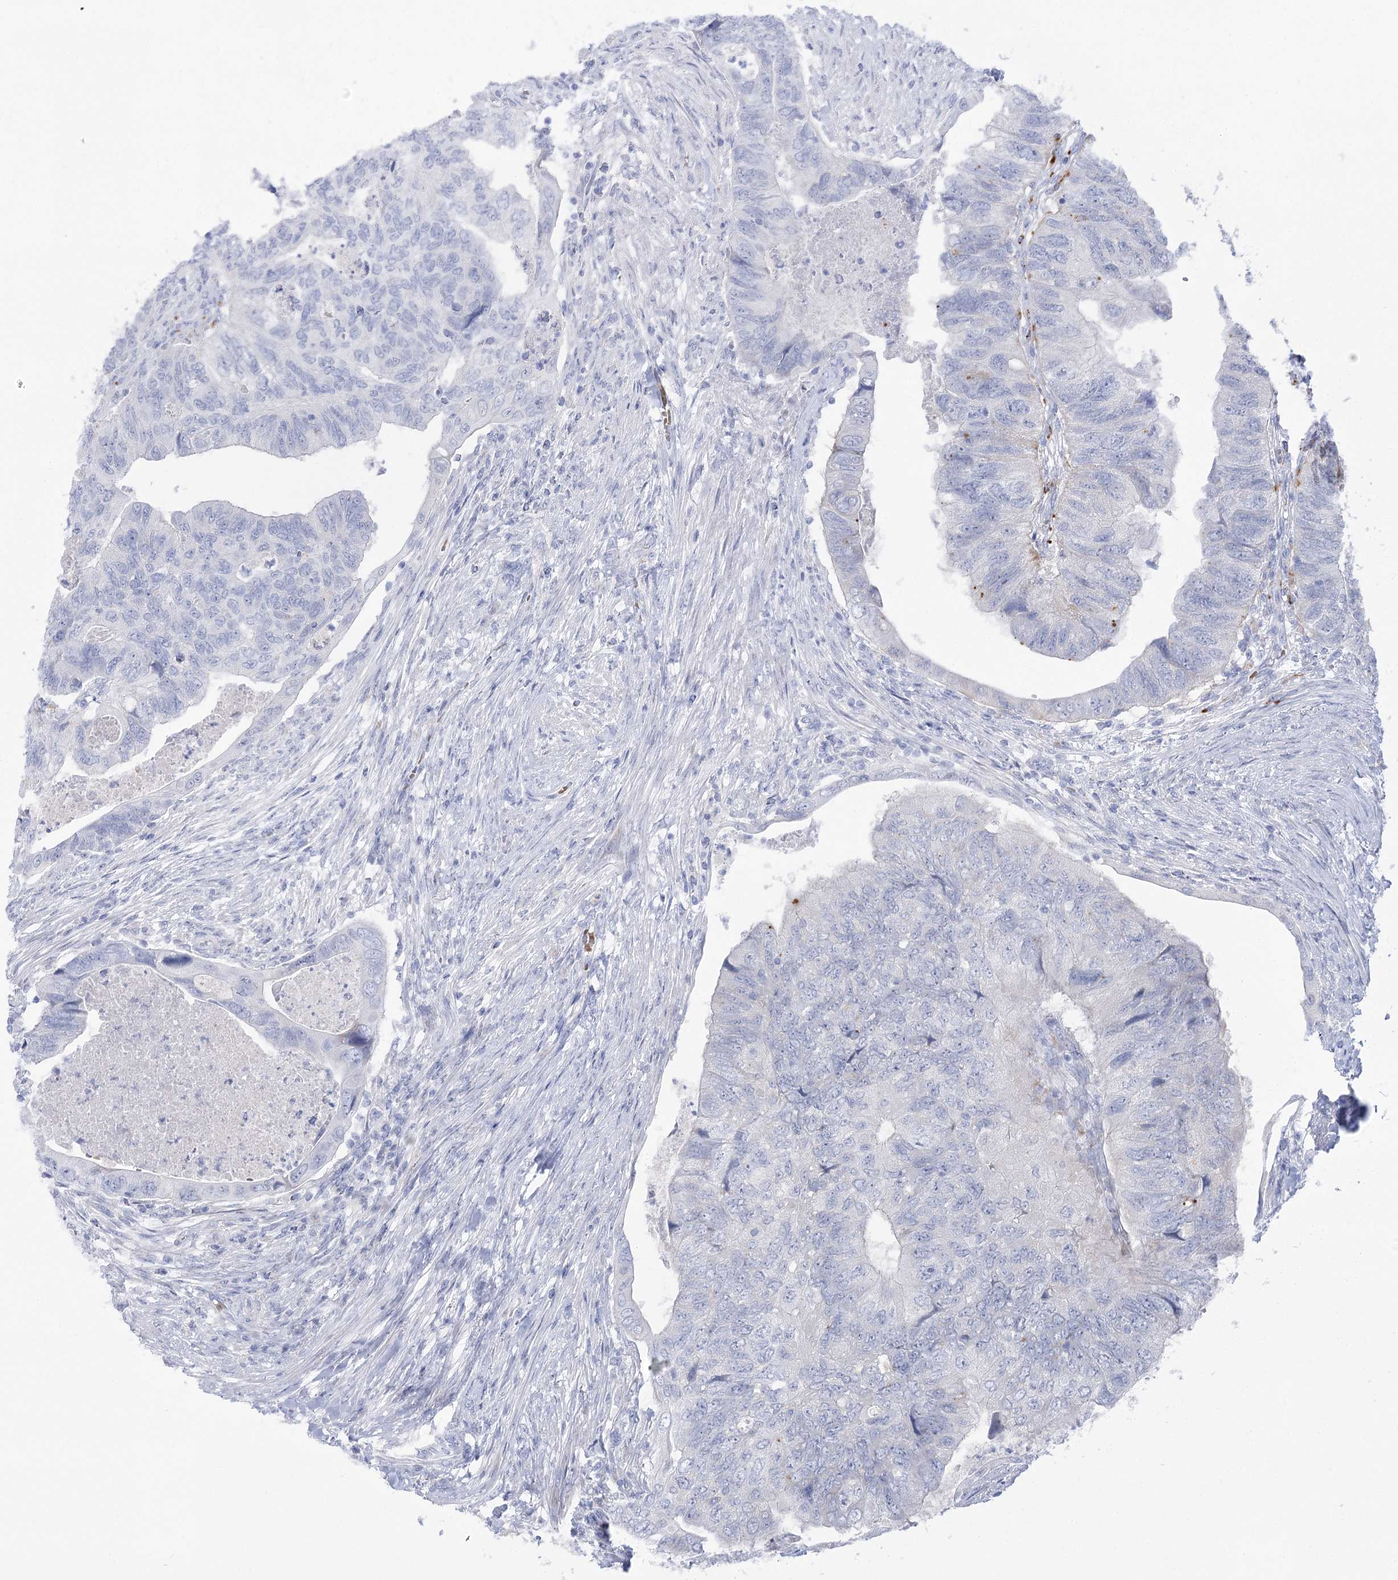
{"staining": {"intensity": "negative", "quantity": "none", "location": "none"}, "tissue": "colorectal cancer", "cell_type": "Tumor cells", "image_type": "cancer", "snomed": [{"axis": "morphology", "description": "Adenocarcinoma, NOS"}, {"axis": "topography", "description": "Rectum"}], "caption": "Protein analysis of colorectal cancer exhibits no significant staining in tumor cells.", "gene": "SIAE", "patient": {"sex": "male", "age": 63}}